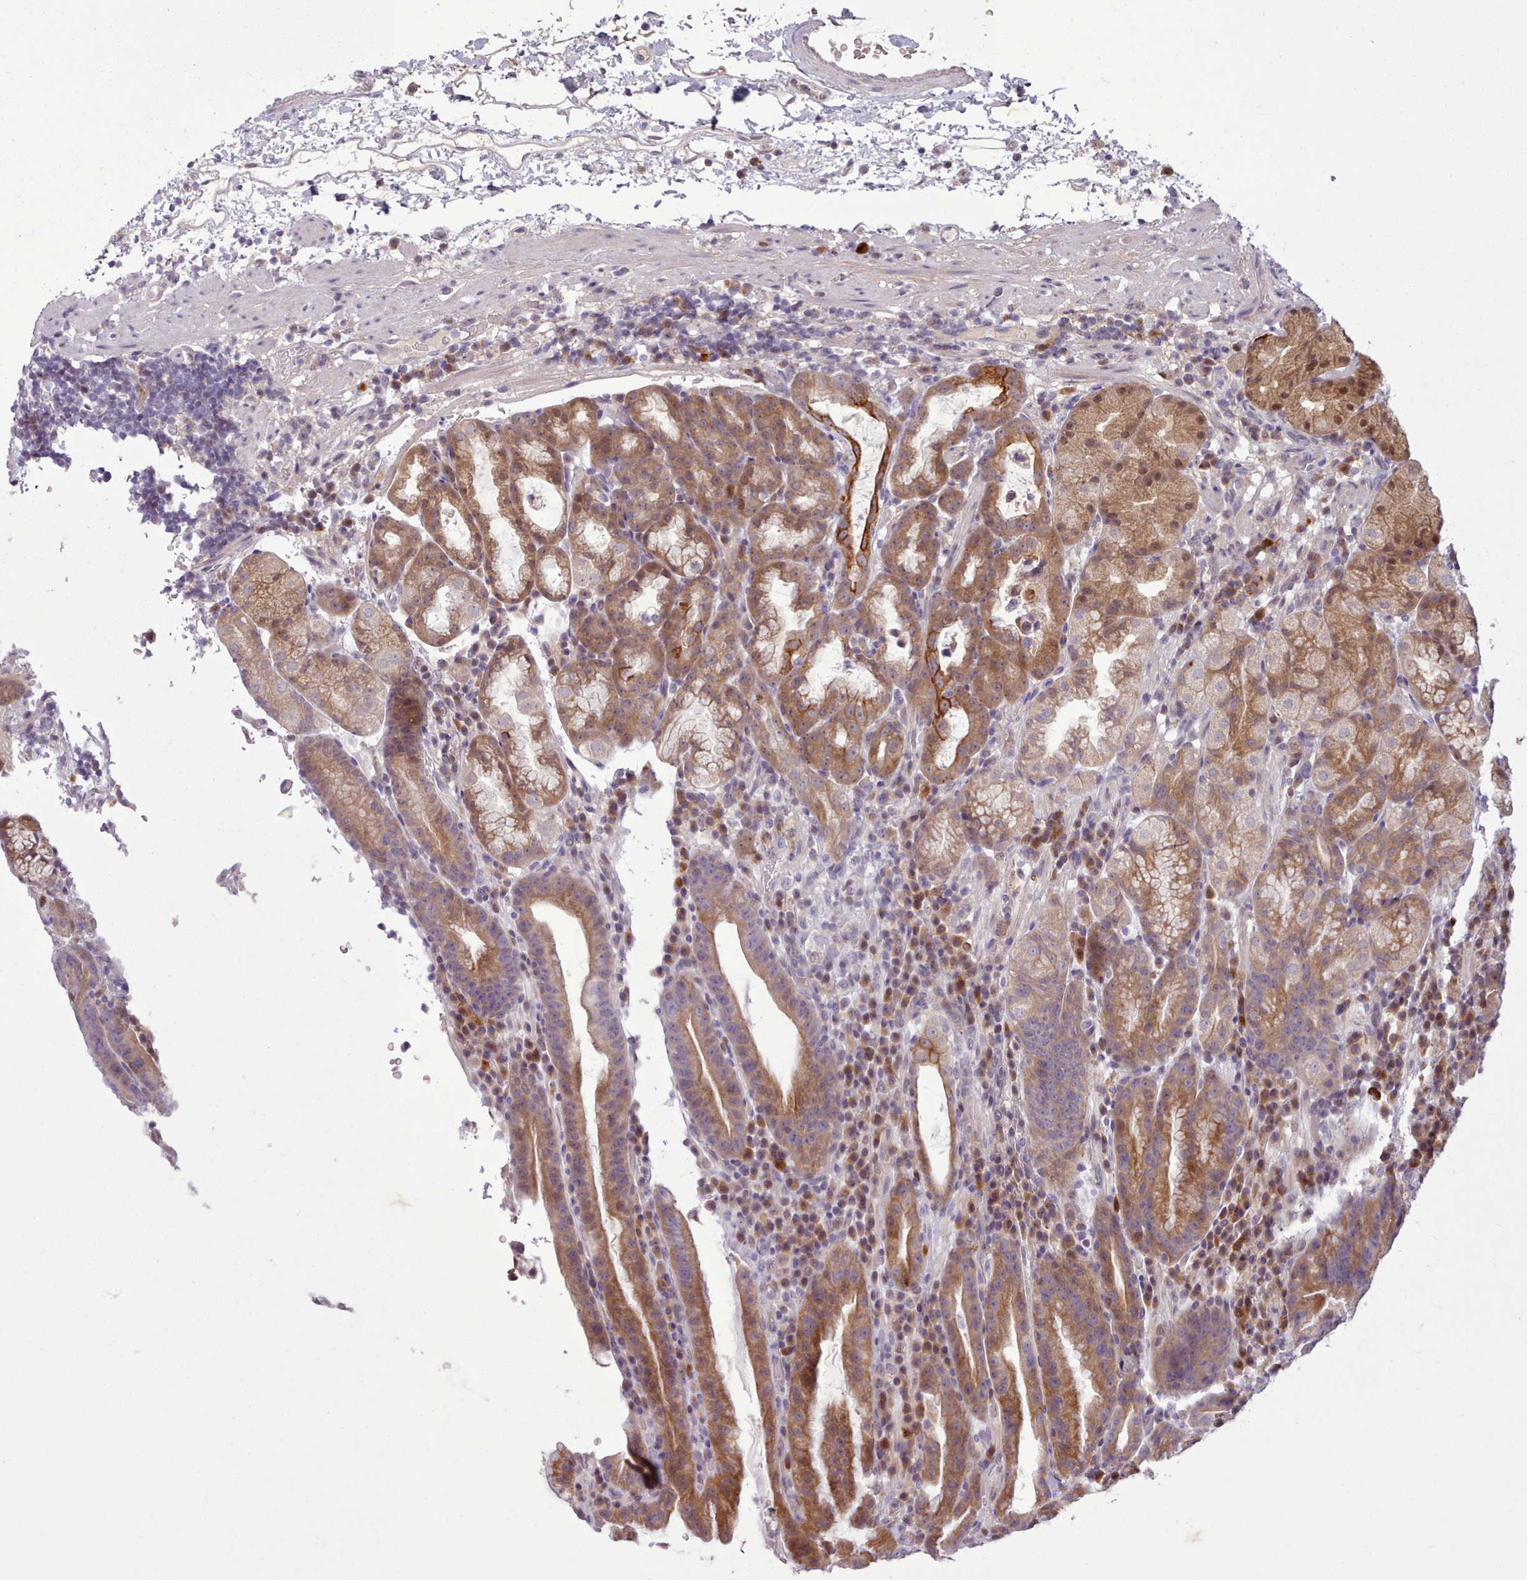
{"staining": {"intensity": "moderate", "quantity": "25%-75%", "location": "cytoplasmic/membranous"}, "tissue": "stomach", "cell_type": "Glandular cells", "image_type": "normal", "snomed": [{"axis": "morphology", "description": "Normal tissue, NOS"}, {"axis": "morphology", "description": "Inflammation, NOS"}, {"axis": "topography", "description": "Stomach"}], "caption": "The image exhibits staining of unremarkable stomach, revealing moderate cytoplasmic/membranous protein expression (brown color) within glandular cells.", "gene": "NMRK1", "patient": {"sex": "male", "age": 79}}